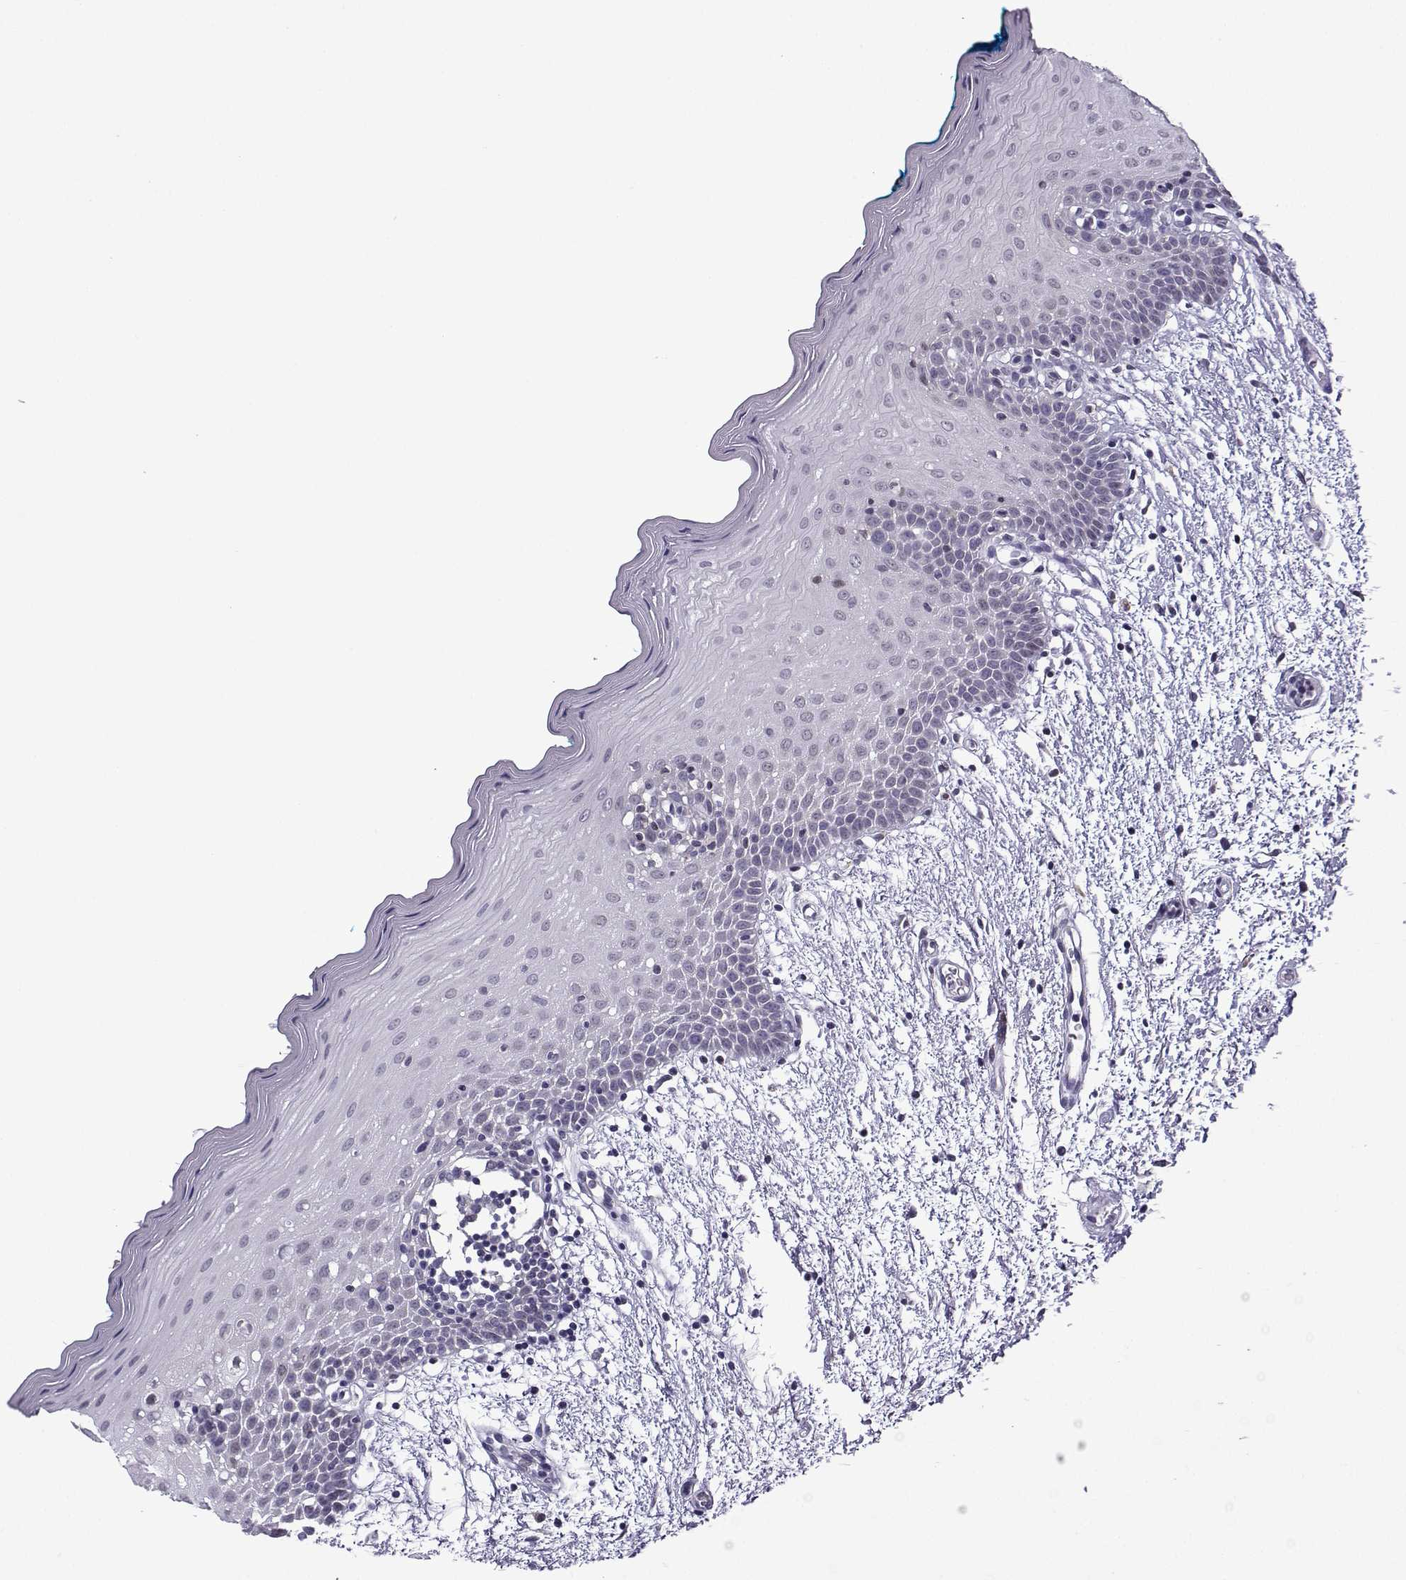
{"staining": {"intensity": "negative", "quantity": "none", "location": "none"}, "tissue": "oral mucosa", "cell_type": "Squamous epithelial cells", "image_type": "normal", "snomed": [{"axis": "morphology", "description": "Normal tissue, NOS"}, {"axis": "morphology", "description": "Squamous cell carcinoma, NOS"}, {"axis": "topography", "description": "Oral tissue"}, {"axis": "topography", "description": "Head-Neck"}], "caption": "The micrograph displays no significant staining in squamous epithelial cells of oral mucosa. (DAB IHC with hematoxylin counter stain).", "gene": "HTR7", "patient": {"sex": "female", "age": 75}}